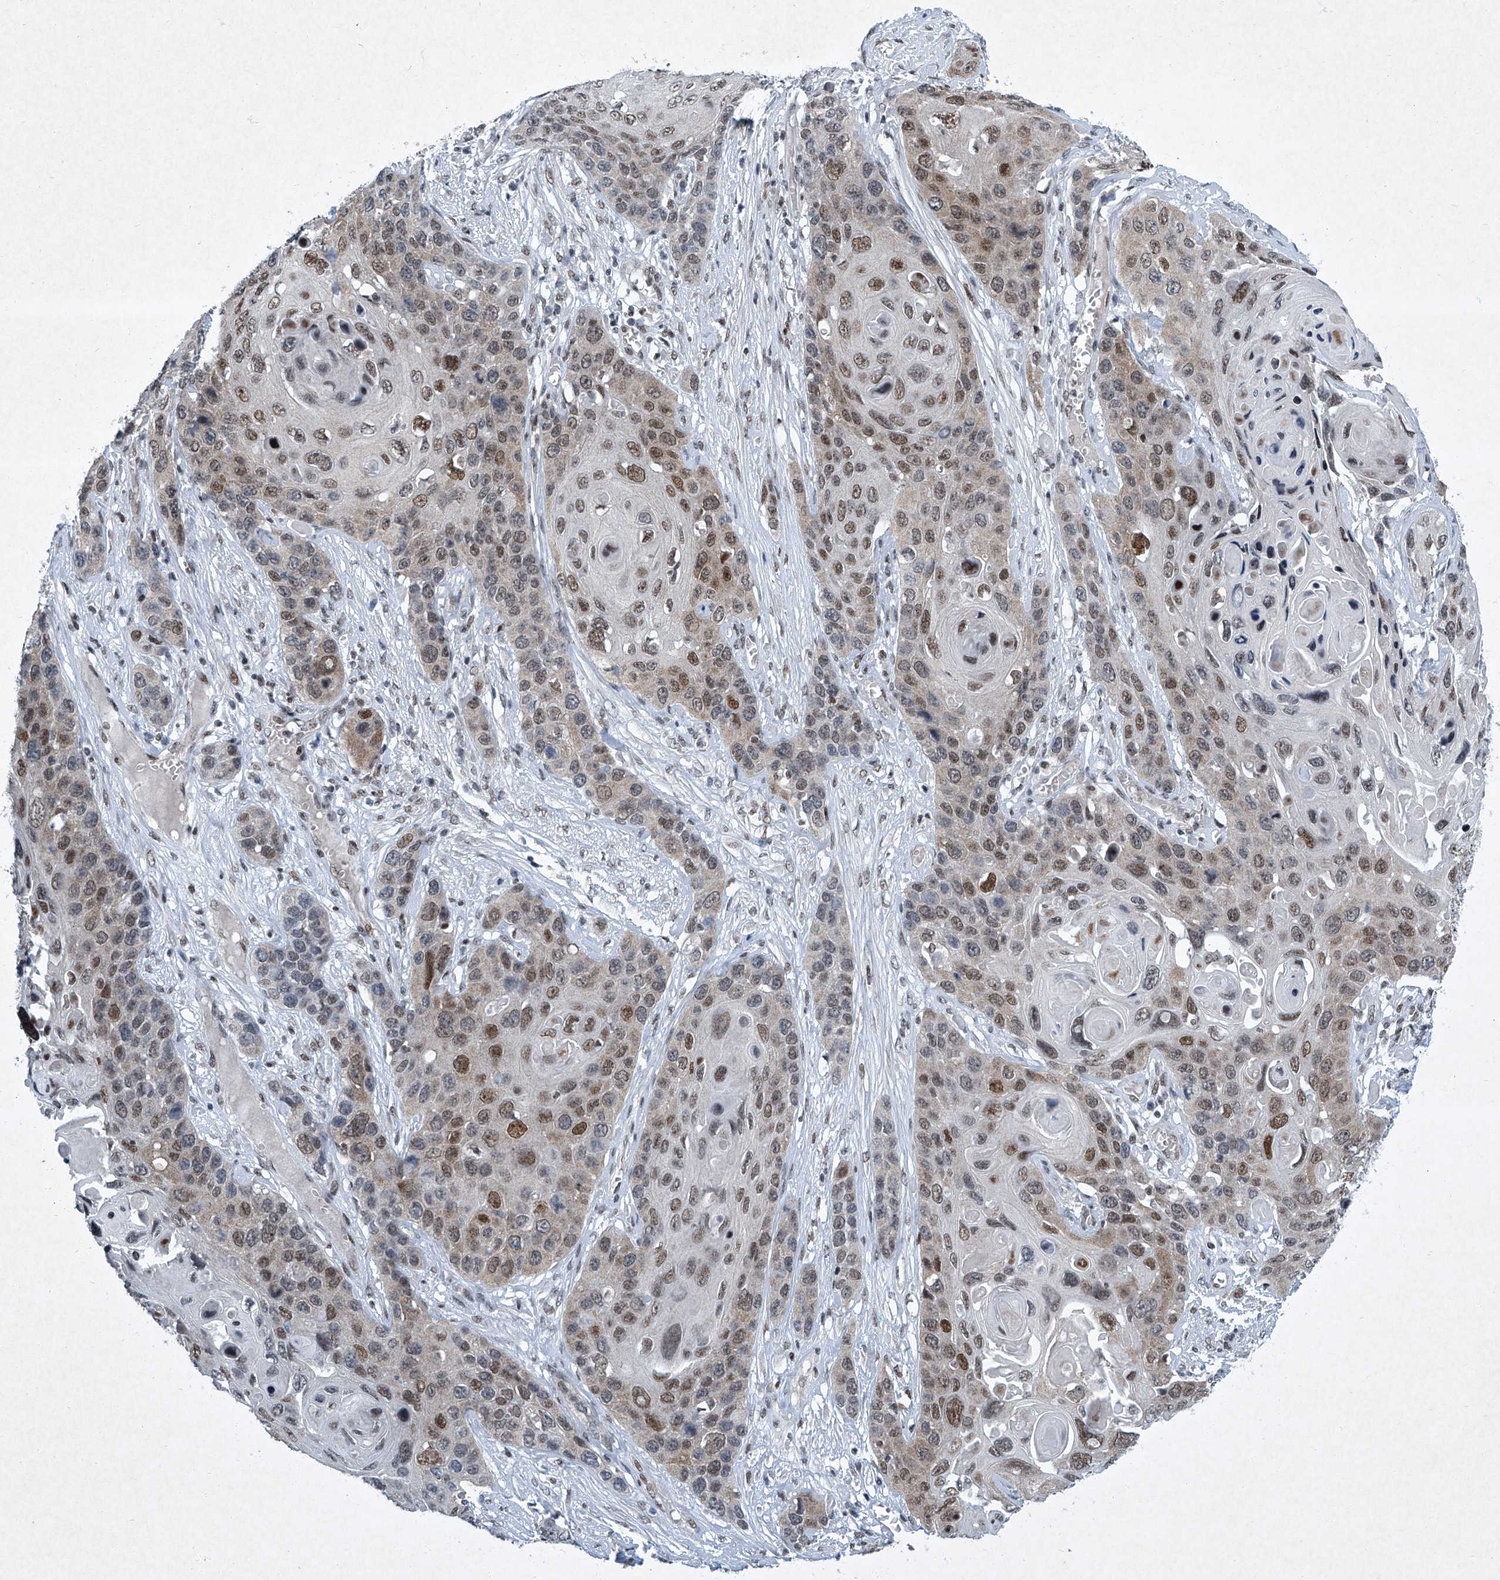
{"staining": {"intensity": "moderate", "quantity": "25%-75%", "location": "nuclear"}, "tissue": "skin cancer", "cell_type": "Tumor cells", "image_type": "cancer", "snomed": [{"axis": "morphology", "description": "Squamous cell carcinoma, NOS"}, {"axis": "topography", "description": "Skin"}], "caption": "This image shows immunohistochemistry staining of skin cancer (squamous cell carcinoma), with medium moderate nuclear expression in about 25%-75% of tumor cells.", "gene": "TFDP1", "patient": {"sex": "male", "age": 55}}